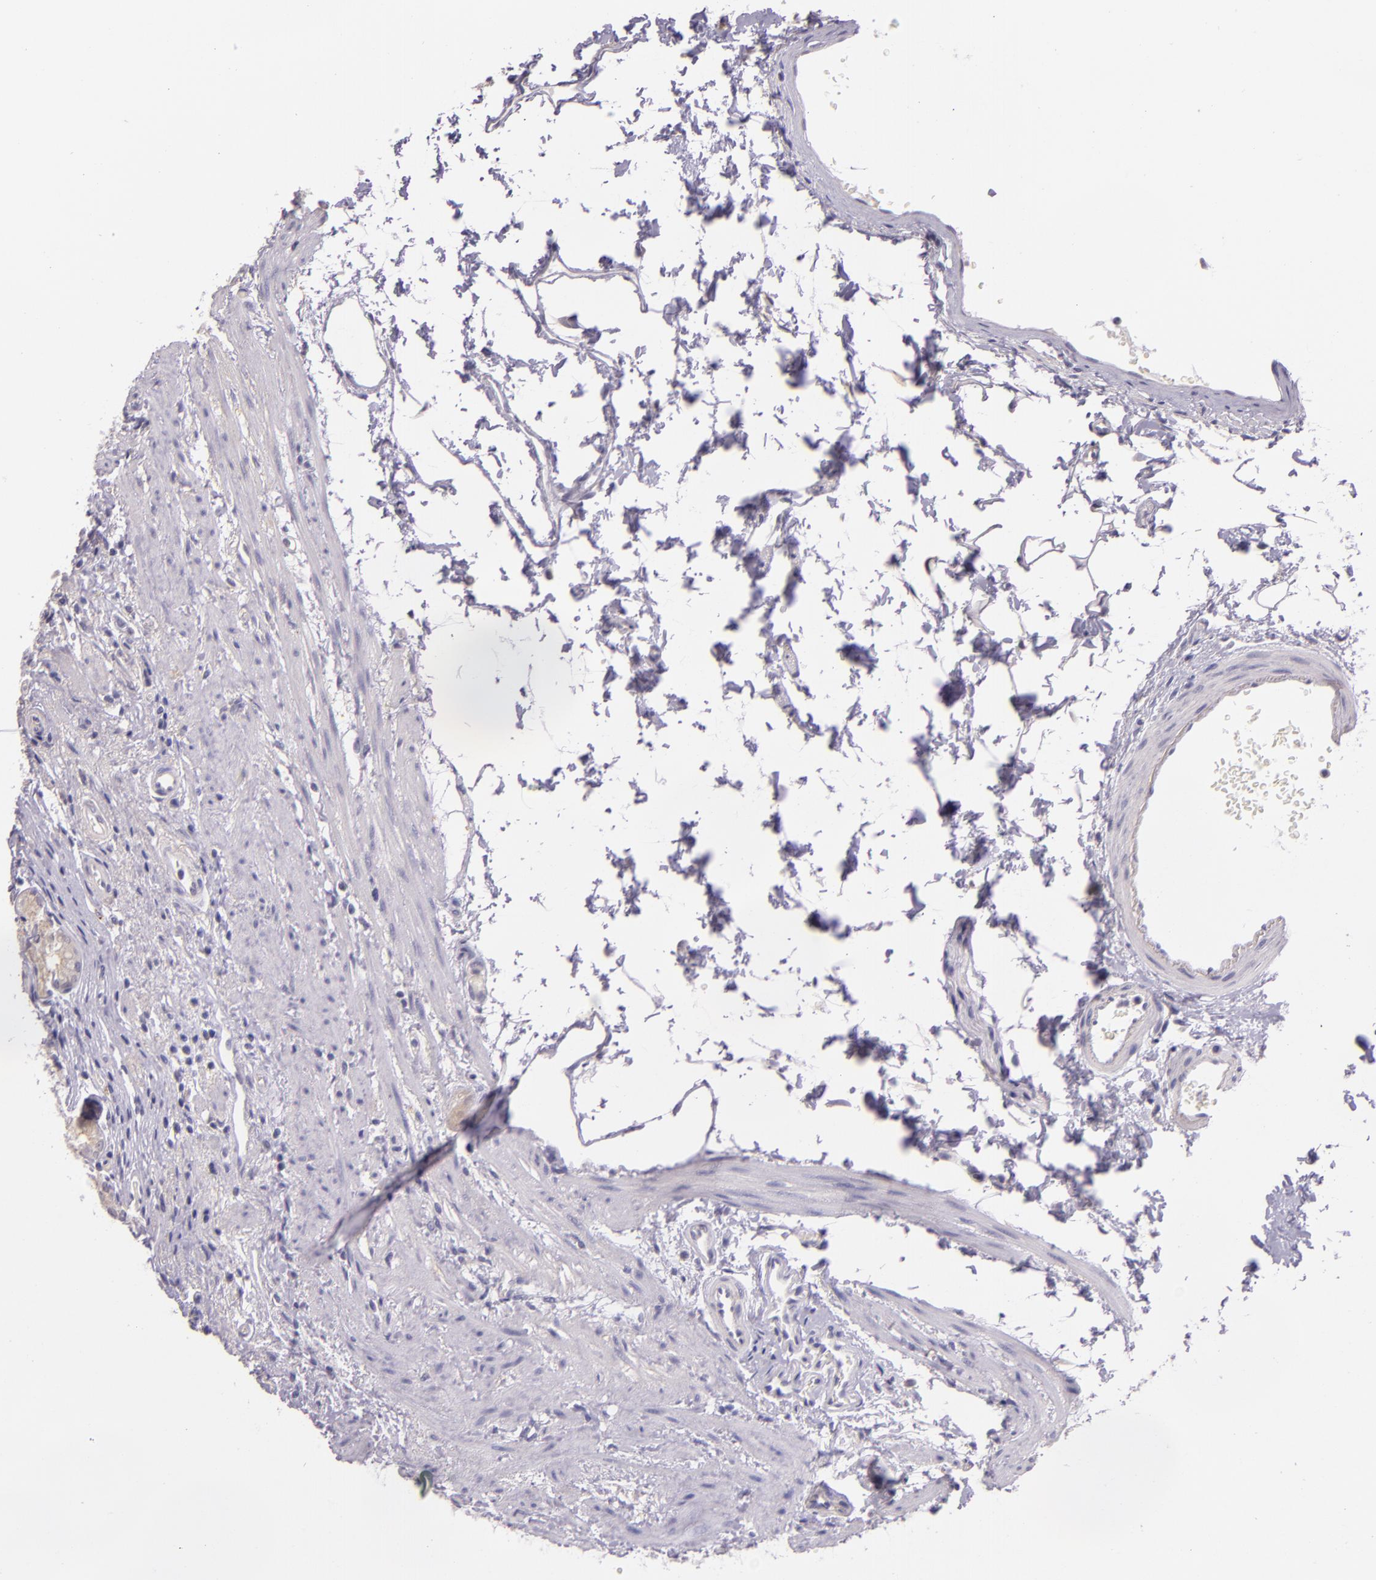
{"staining": {"intensity": "weak", "quantity": "<25%", "location": "cytoplasmic/membranous"}, "tissue": "stomach", "cell_type": "Glandular cells", "image_type": "normal", "snomed": [{"axis": "morphology", "description": "Normal tissue, NOS"}, {"axis": "morphology", "description": "Inflammation, NOS"}, {"axis": "topography", "description": "Stomach, lower"}], "caption": "DAB immunohistochemical staining of normal human stomach demonstrates no significant positivity in glandular cells. The staining is performed using DAB brown chromogen with nuclei counter-stained in using hematoxylin.", "gene": "ARMH4", "patient": {"sex": "male", "age": 59}}